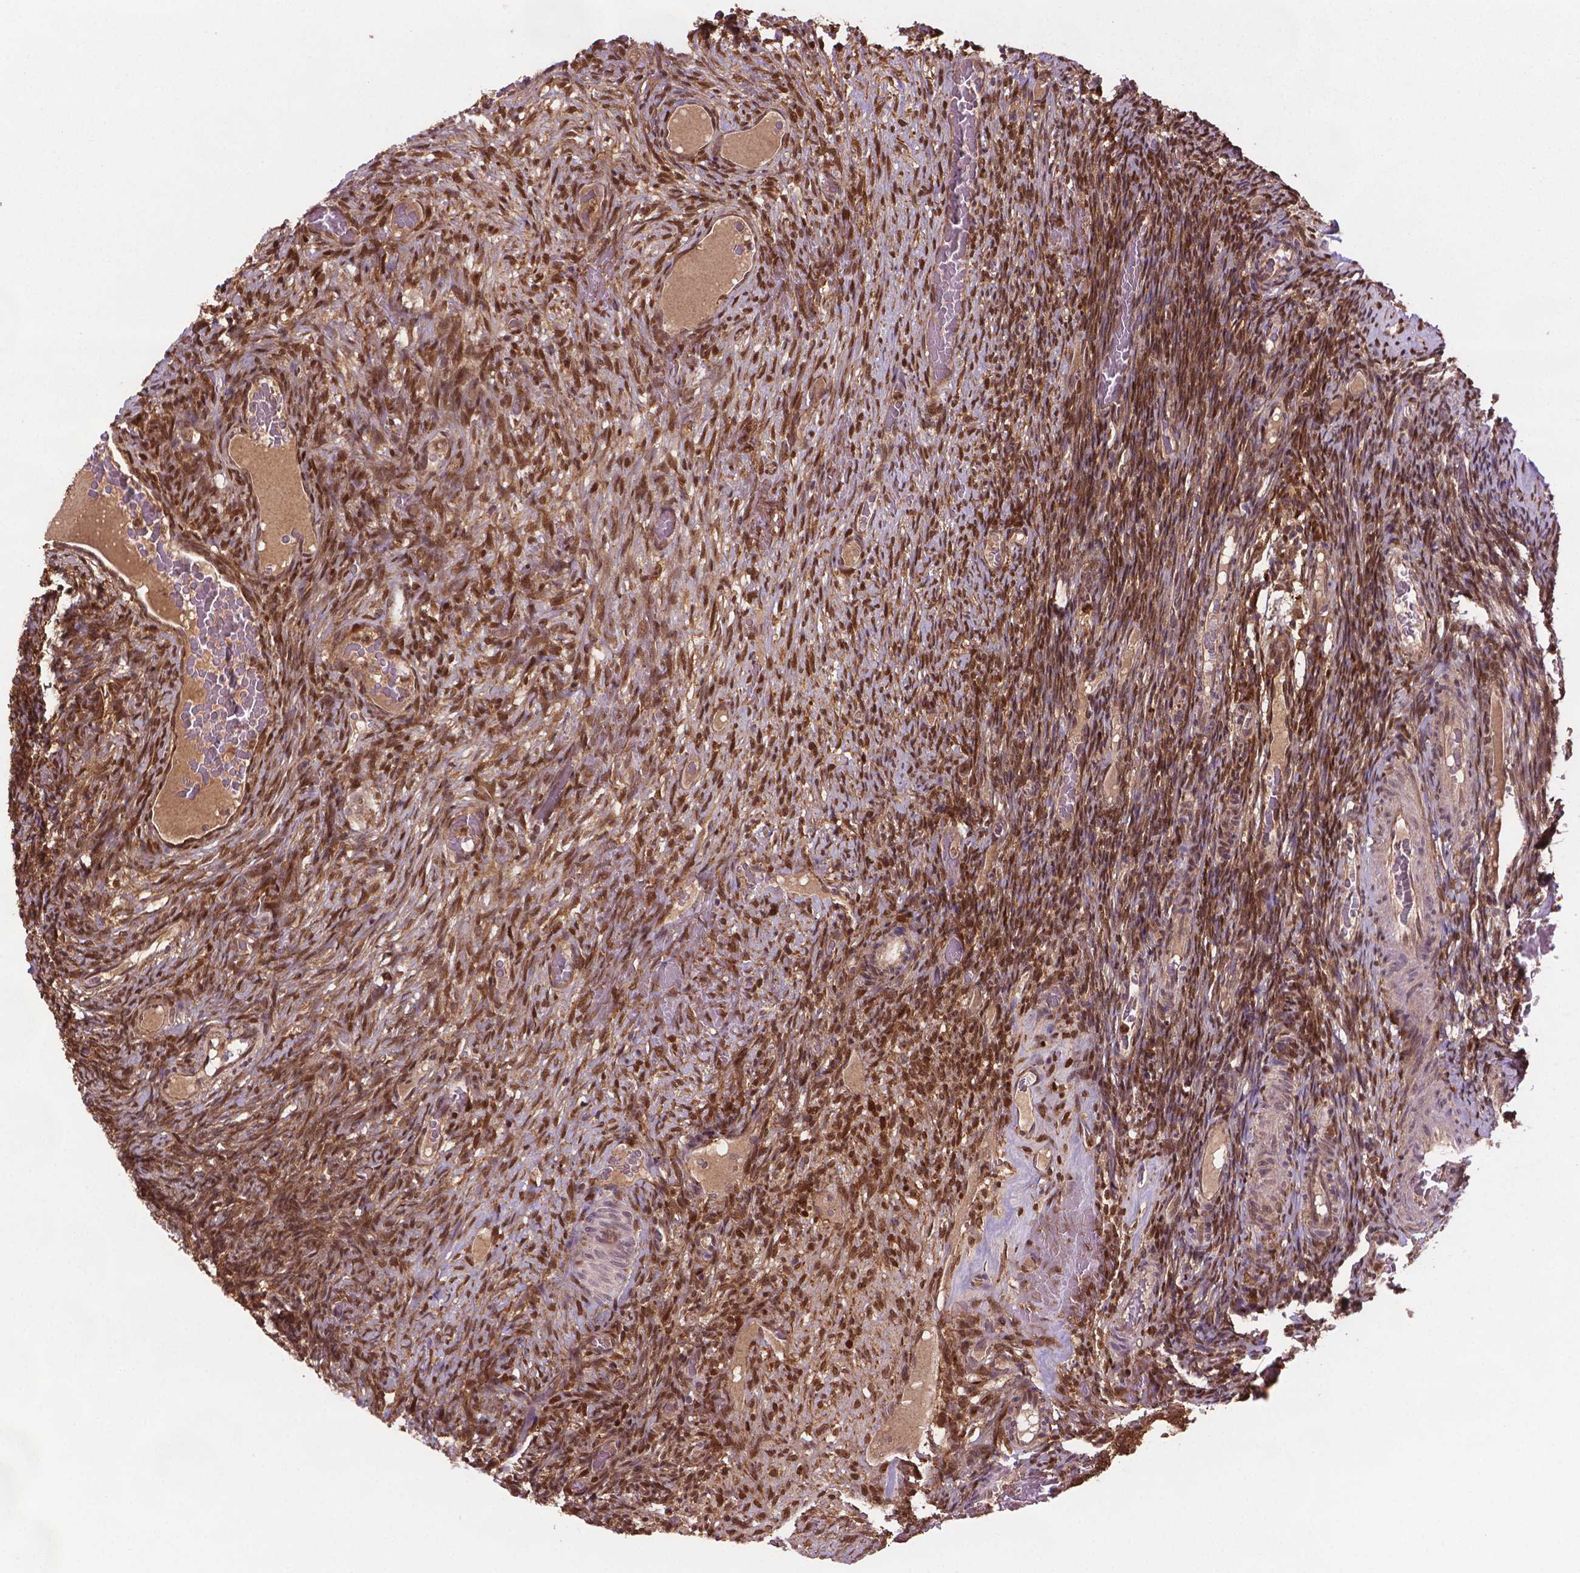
{"staining": {"intensity": "moderate", "quantity": ">75%", "location": "cytoplasmic/membranous,nuclear"}, "tissue": "ovary", "cell_type": "Follicle cells", "image_type": "normal", "snomed": [{"axis": "morphology", "description": "Normal tissue, NOS"}, {"axis": "topography", "description": "Ovary"}], "caption": "Moderate cytoplasmic/membranous,nuclear protein positivity is identified in approximately >75% of follicle cells in ovary. The staining is performed using DAB brown chromogen to label protein expression. The nuclei are counter-stained blue using hematoxylin.", "gene": "PLIN3", "patient": {"sex": "female", "age": 34}}